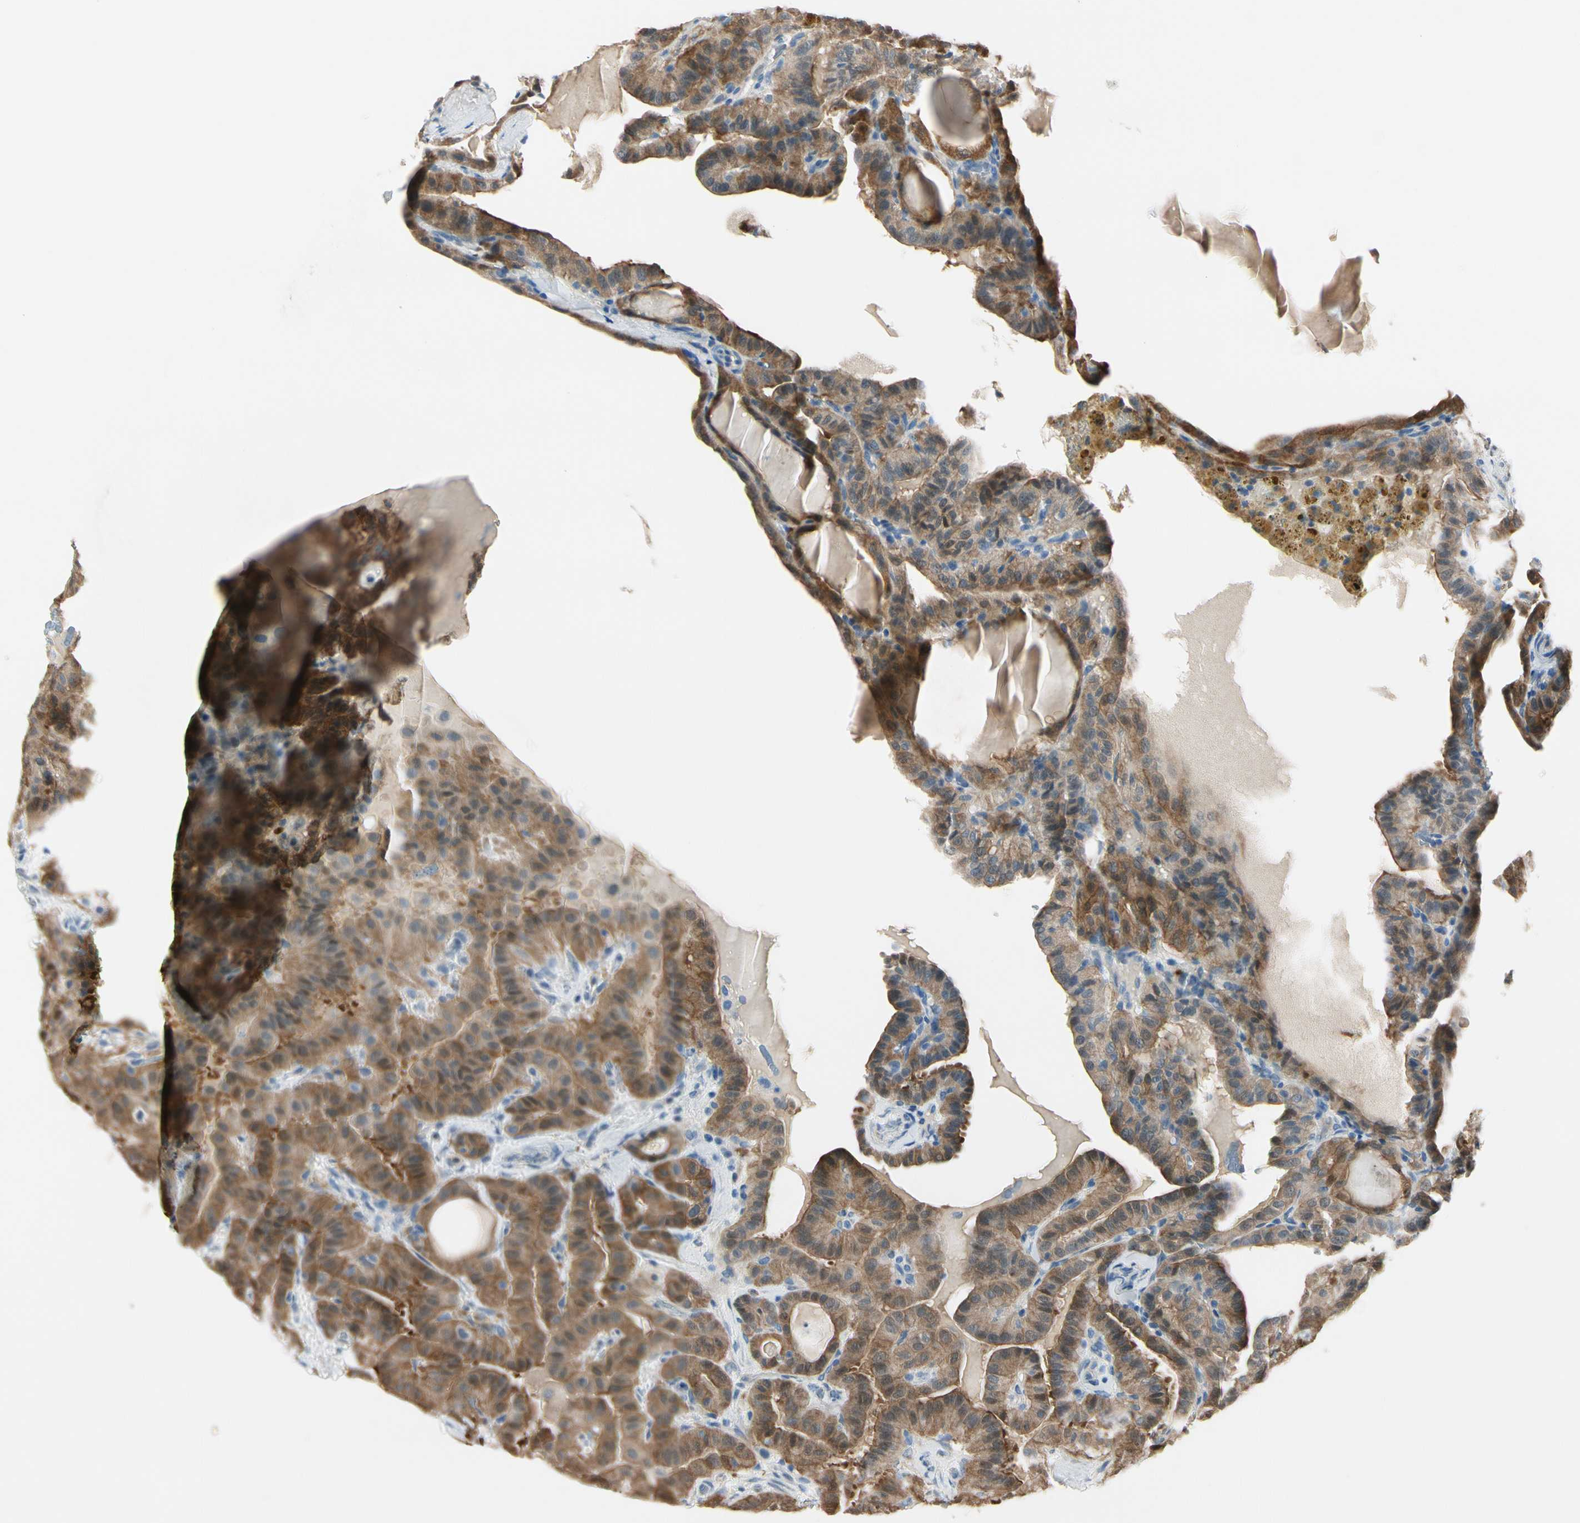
{"staining": {"intensity": "moderate", "quantity": ">75%", "location": "cytoplasmic/membranous"}, "tissue": "thyroid cancer", "cell_type": "Tumor cells", "image_type": "cancer", "snomed": [{"axis": "morphology", "description": "Papillary adenocarcinoma, NOS"}, {"axis": "topography", "description": "Thyroid gland"}], "caption": "High-power microscopy captured an IHC histopathology image of papillary adenocarcinoma (thyroid), revealing moderate cytoplasmic/membranous staining in approximately >75% of tumor cells.", "gene": "PEBP1", "patient": {"sex": "male", "age": 77}}